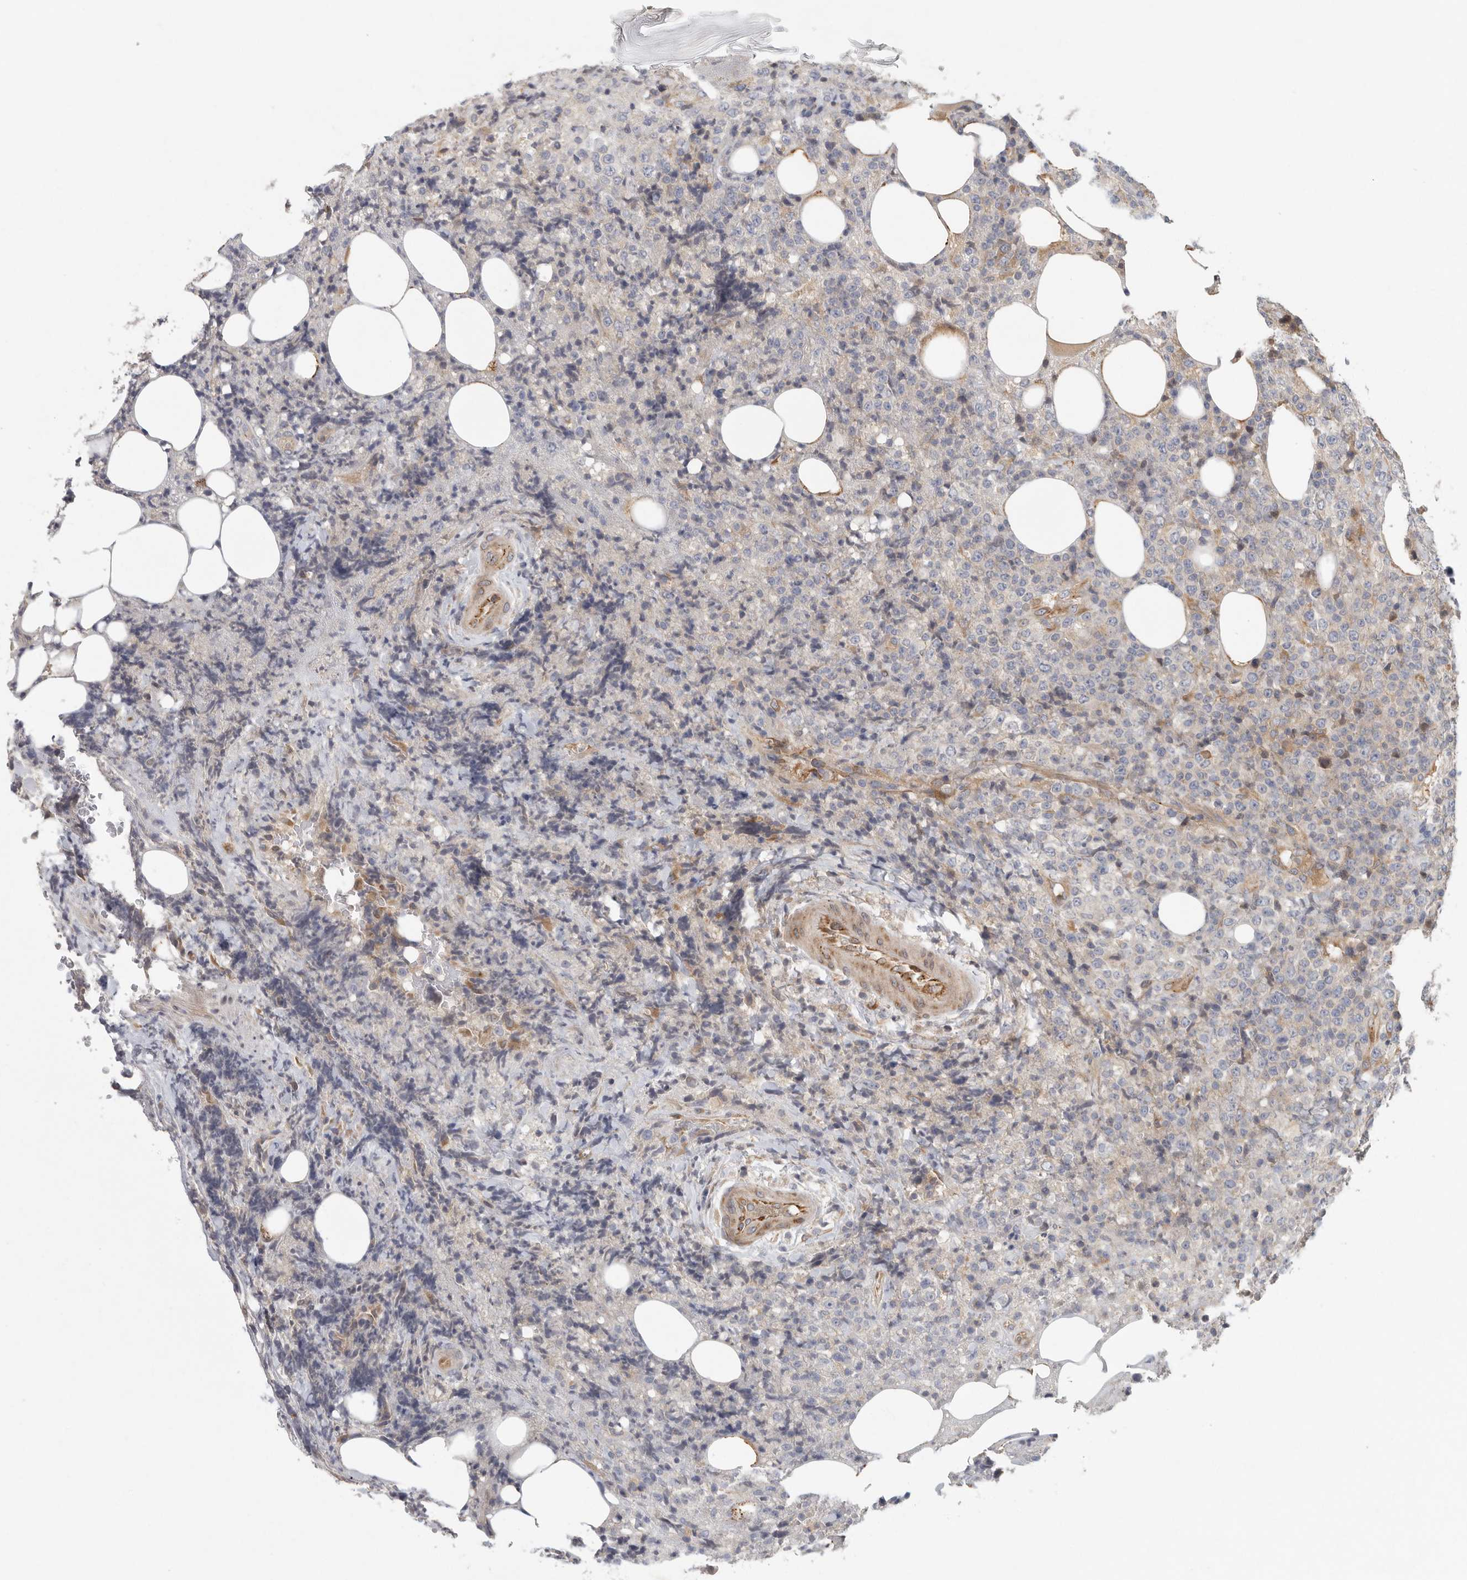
{"staining": {"intensity": "negative", "quantity": "none", "location": "none"}, "tissue": "lymphoma", "cell_type": "Tumor cells", "image_type": "cancer", "snomed": [{"axis": "morphology", "description": "Malignant lymphoma, non-Hodgkin's type, High grade"}, {"axis": "topography", "description": "Lymph node"}], "caption": "Human high-grade malignant lymphoma, non-Hodgkin's type stained for a protein using immunohistochemistry reveals no staining in tumor cells.", "gene": "BCAP29", "patient": {"sex": "male", "age": 13}}